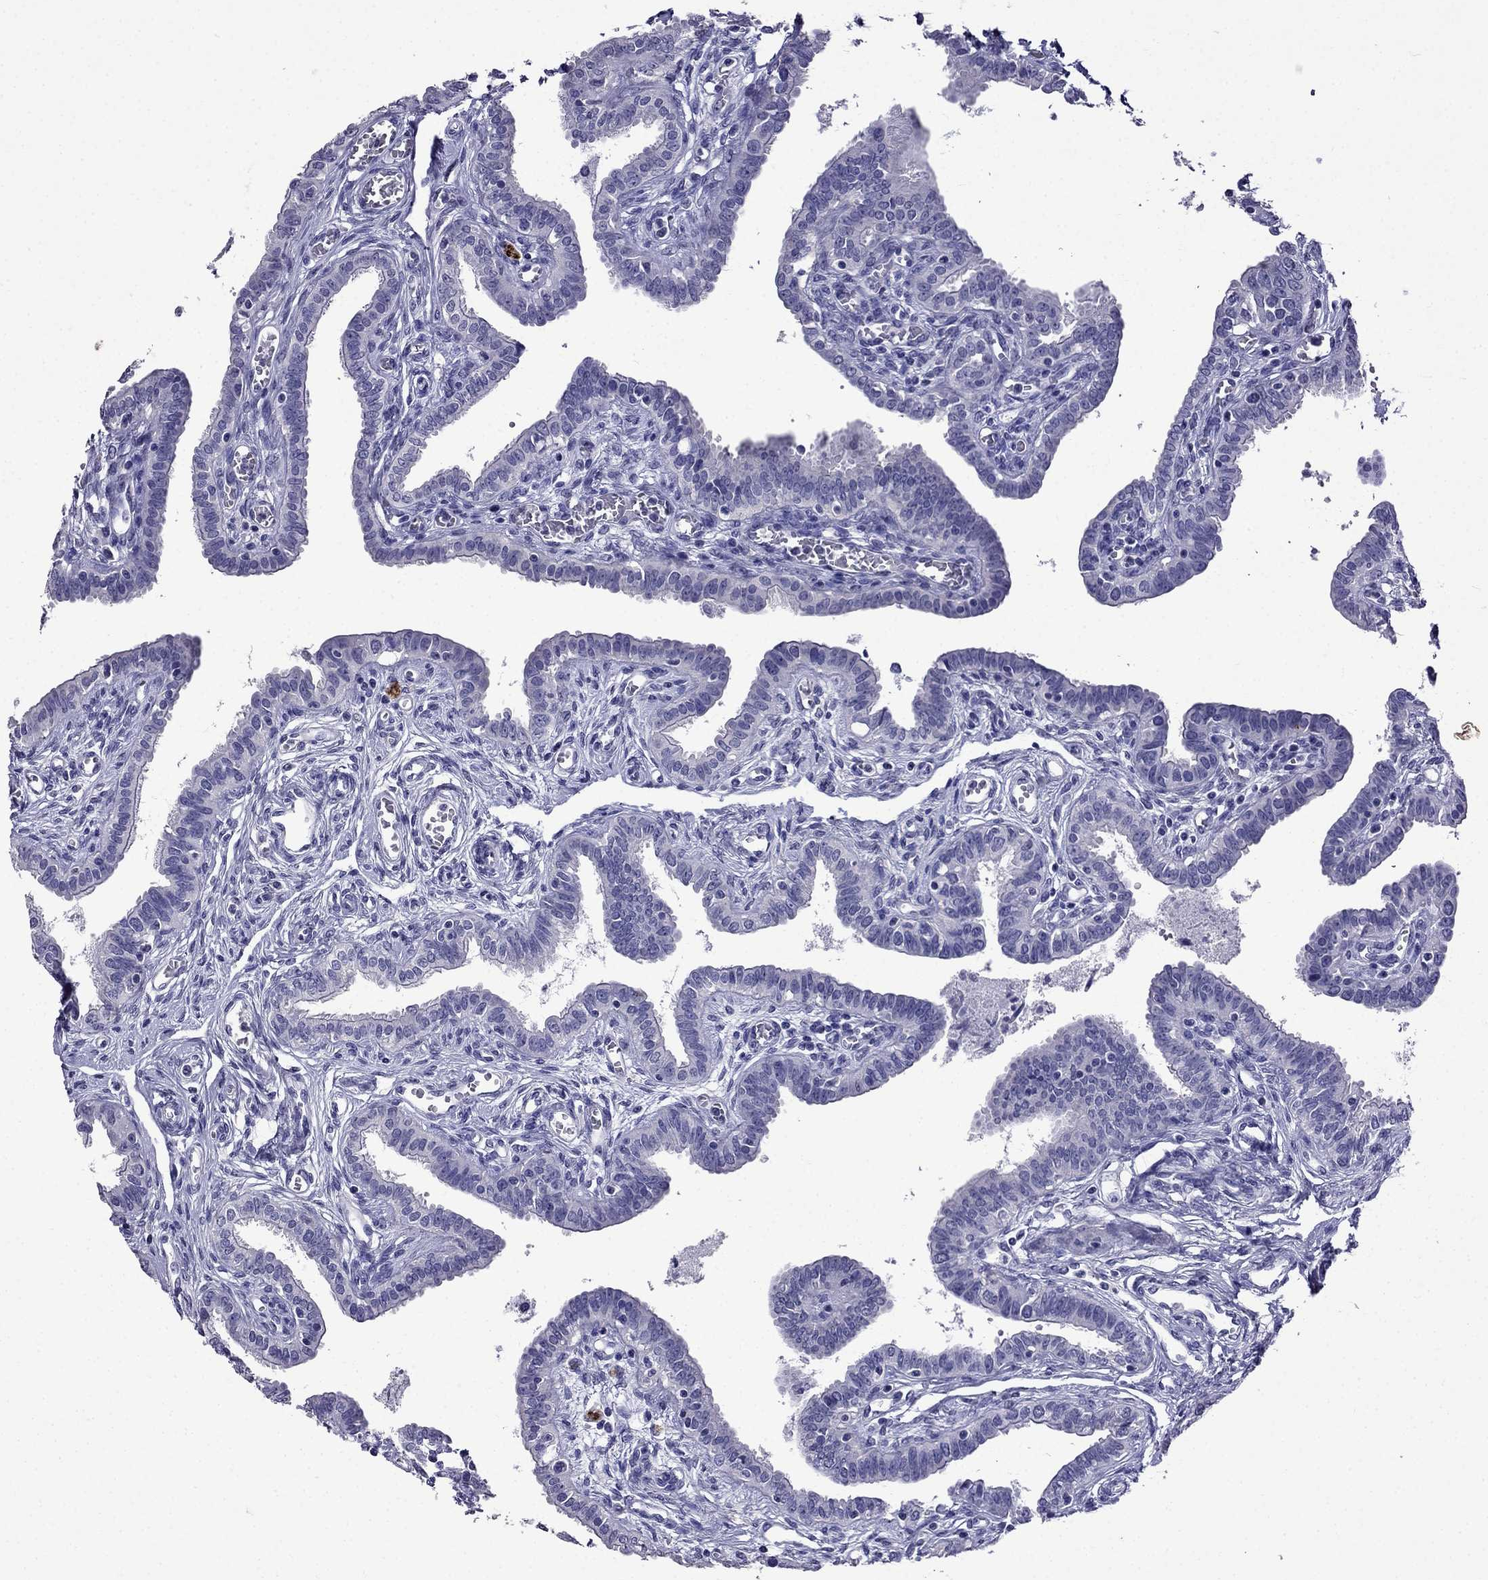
{"staining": {"intensity": "negative", "quantity": "none", "location": "none"}, "tissue": "fallopian tube", "cell_type": "Glandular cells", "image_type": "normal", "snomed": [{"axis": "morphology", "description": "Normal tissue, NOS"}, {"axis": "morphology", "description": "Carcinoma, endometroid"}, {"axis": "topography", "description": "Fallopian tube"}, {"axis": "topography", "description": "Ovary"}], "caption": "This is an immunohistochemistry histopathology image of normal human fallopian tube. There is no expression in glandular cells.", "gene": "DNAH17", "patient": {"sex": "female", "age": 42}}